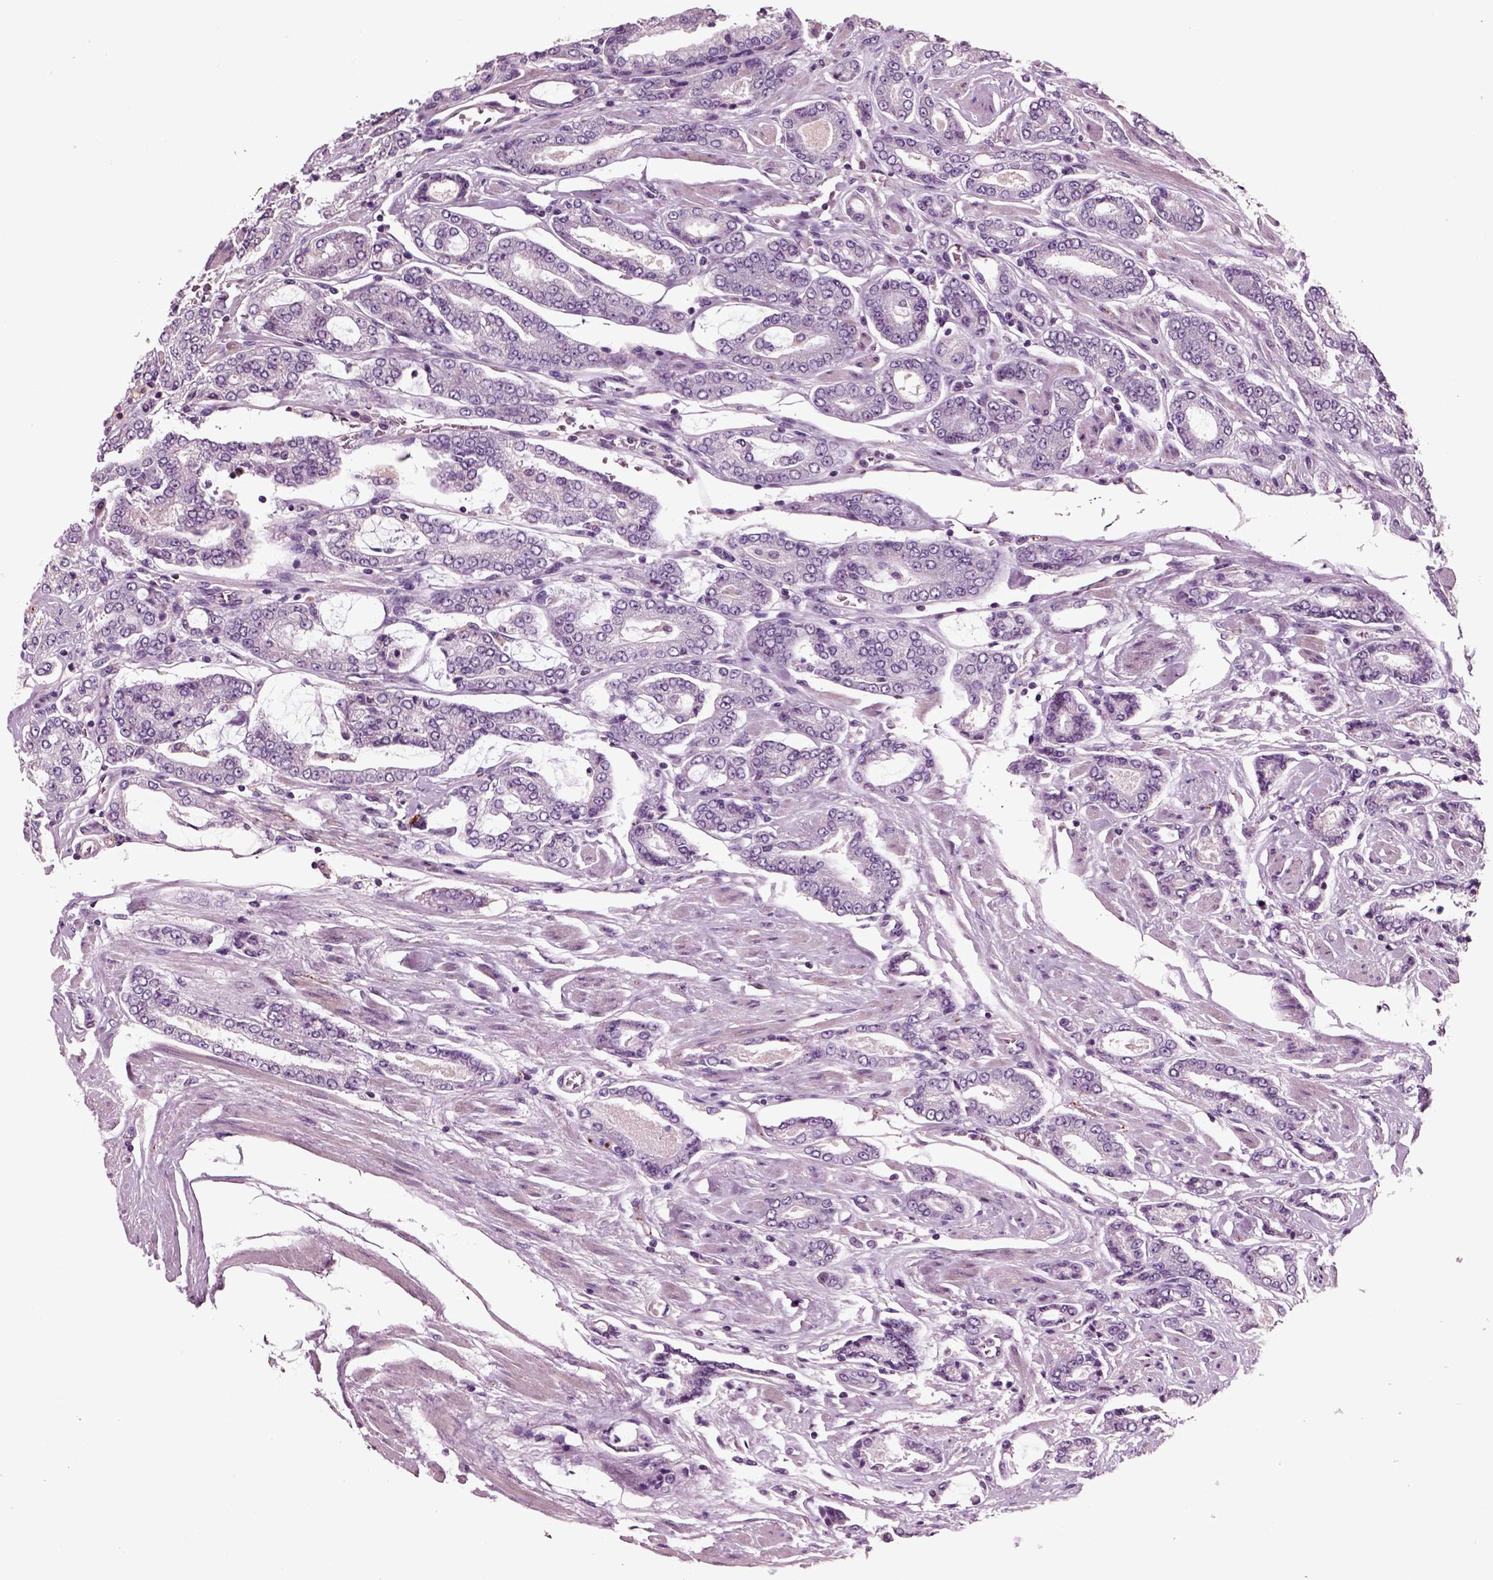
{"staining": {"intensity": "negative", "quantity": "none", "location": "none"}, "tissue": "prostate cancer", "cell_type": "Tumor cells", "image_type": "cancer", "snomed": [{"axis": "morphology", "description": "Adenocarcinoma, NOS"}, {"axis": "topography", "description": "Prostate"}], "caption": "Immunohistochemical staining of prostate cancer (adenocarcinoma) demonstrates no significant positivity in tumor cells. (Stains: DAB (3,3'-diaminobenzidine) immunohistochemistry (IHC) with hematoxylin counter stain, Microscopy: brightfield microscopy at high magnification).", "gene": "CHGB", "patient": {"sex": "male", "age": 64}}